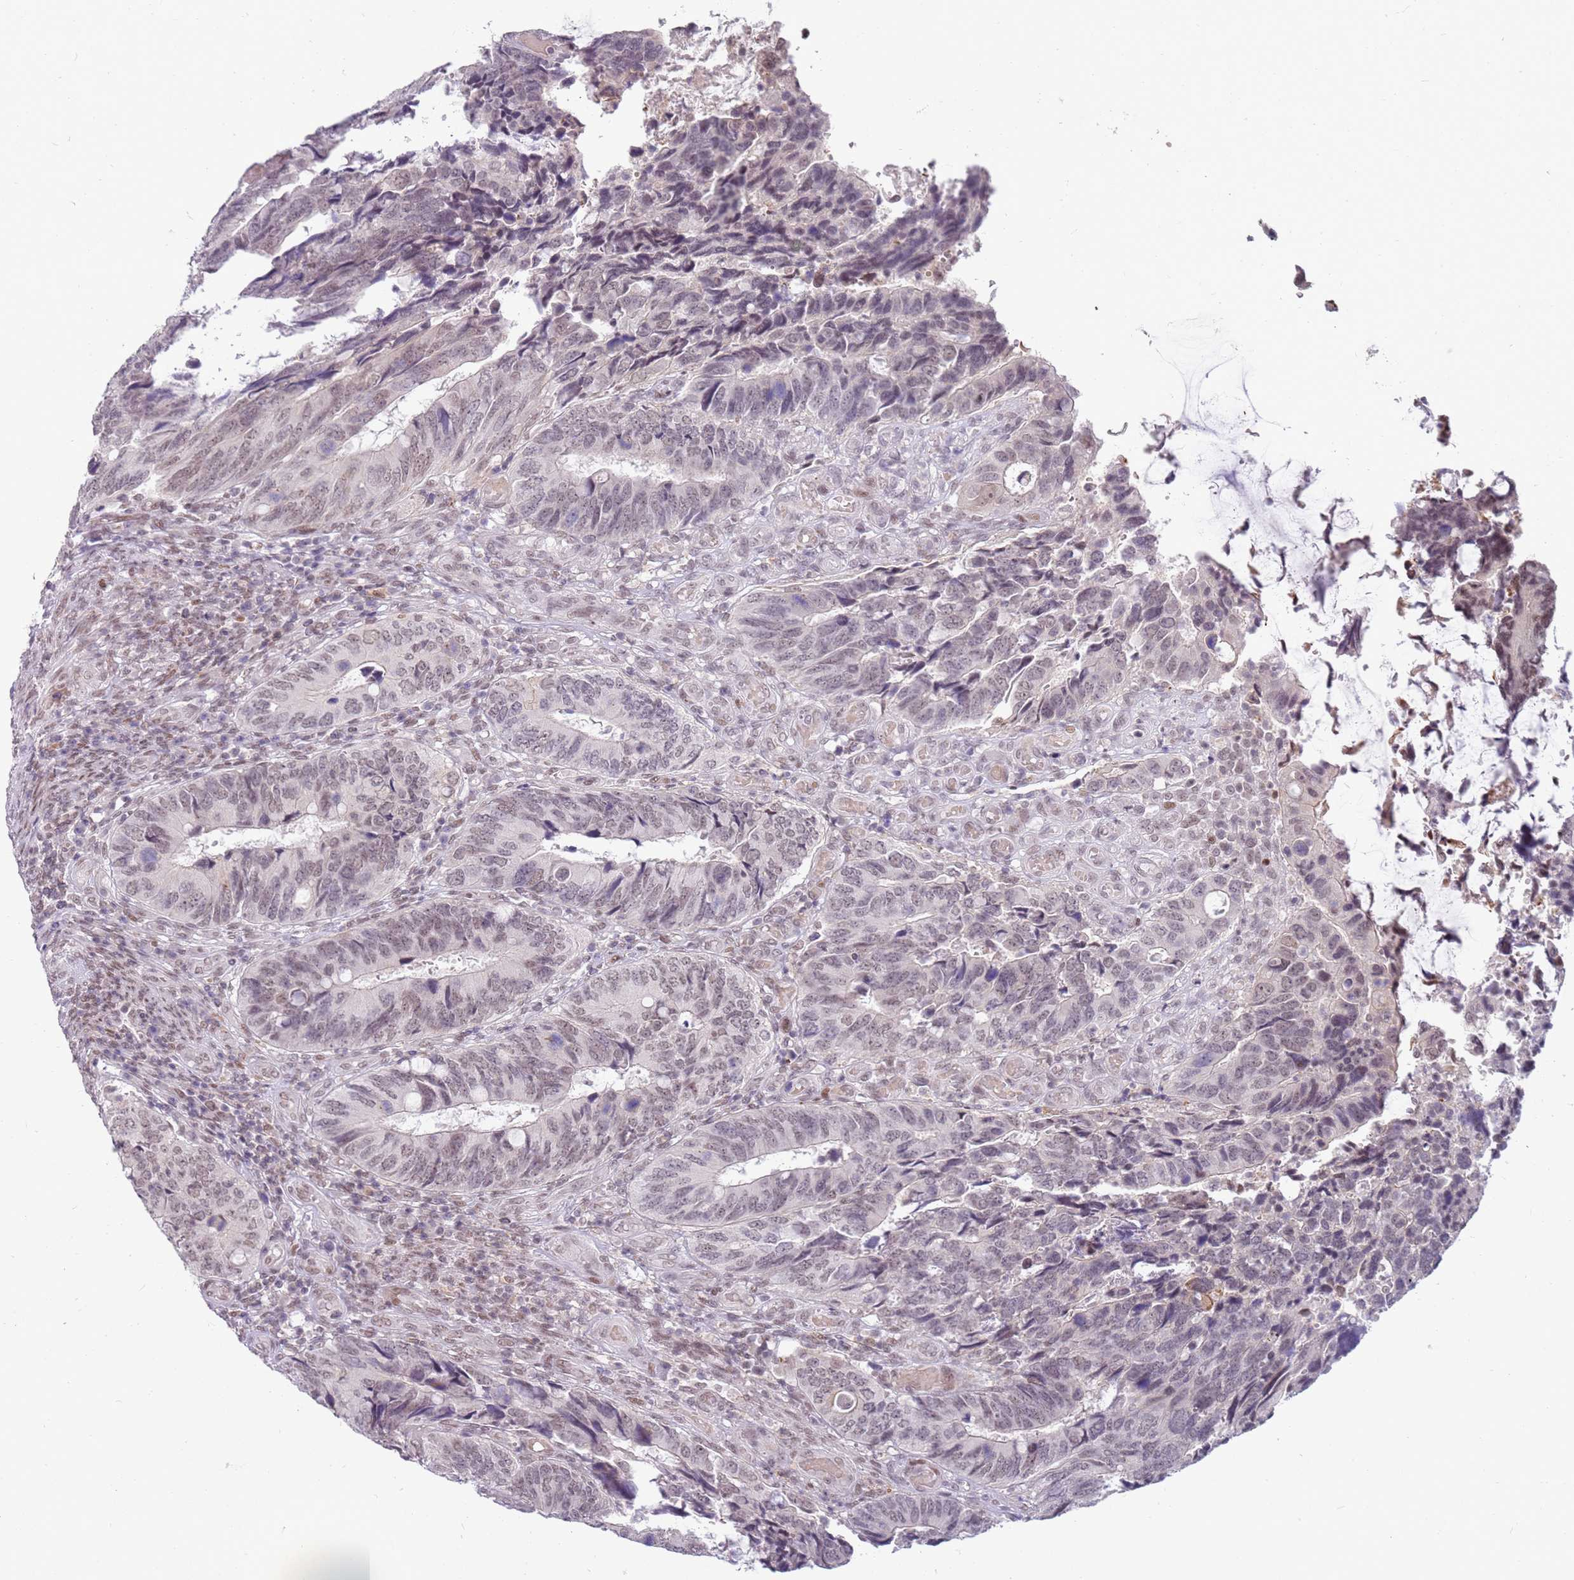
{"staining": {"intensity": "weak", "quantity": "<25%", "location": "nuclear"}, "tissue": "colorectal cancer", "cell_type": "Tumor cells", "image_type": "cancer", "snomed": [{"axis": "morphology", "description": "Adenocarcinoma, NOS"}, {"axis": "topography", "description": "Colon"}], "caption": "DAB immunohistochemical staining of human colorectal adenocarcinoma shows no significant staining in tumor cells. (Stains: DAB immunohistochemistry with hematoxylin counter stain, Microscopy: brightfield microscopy at high magnification).", "gene": "PHC2", "patient": {"sex": "male", "age": 87}}